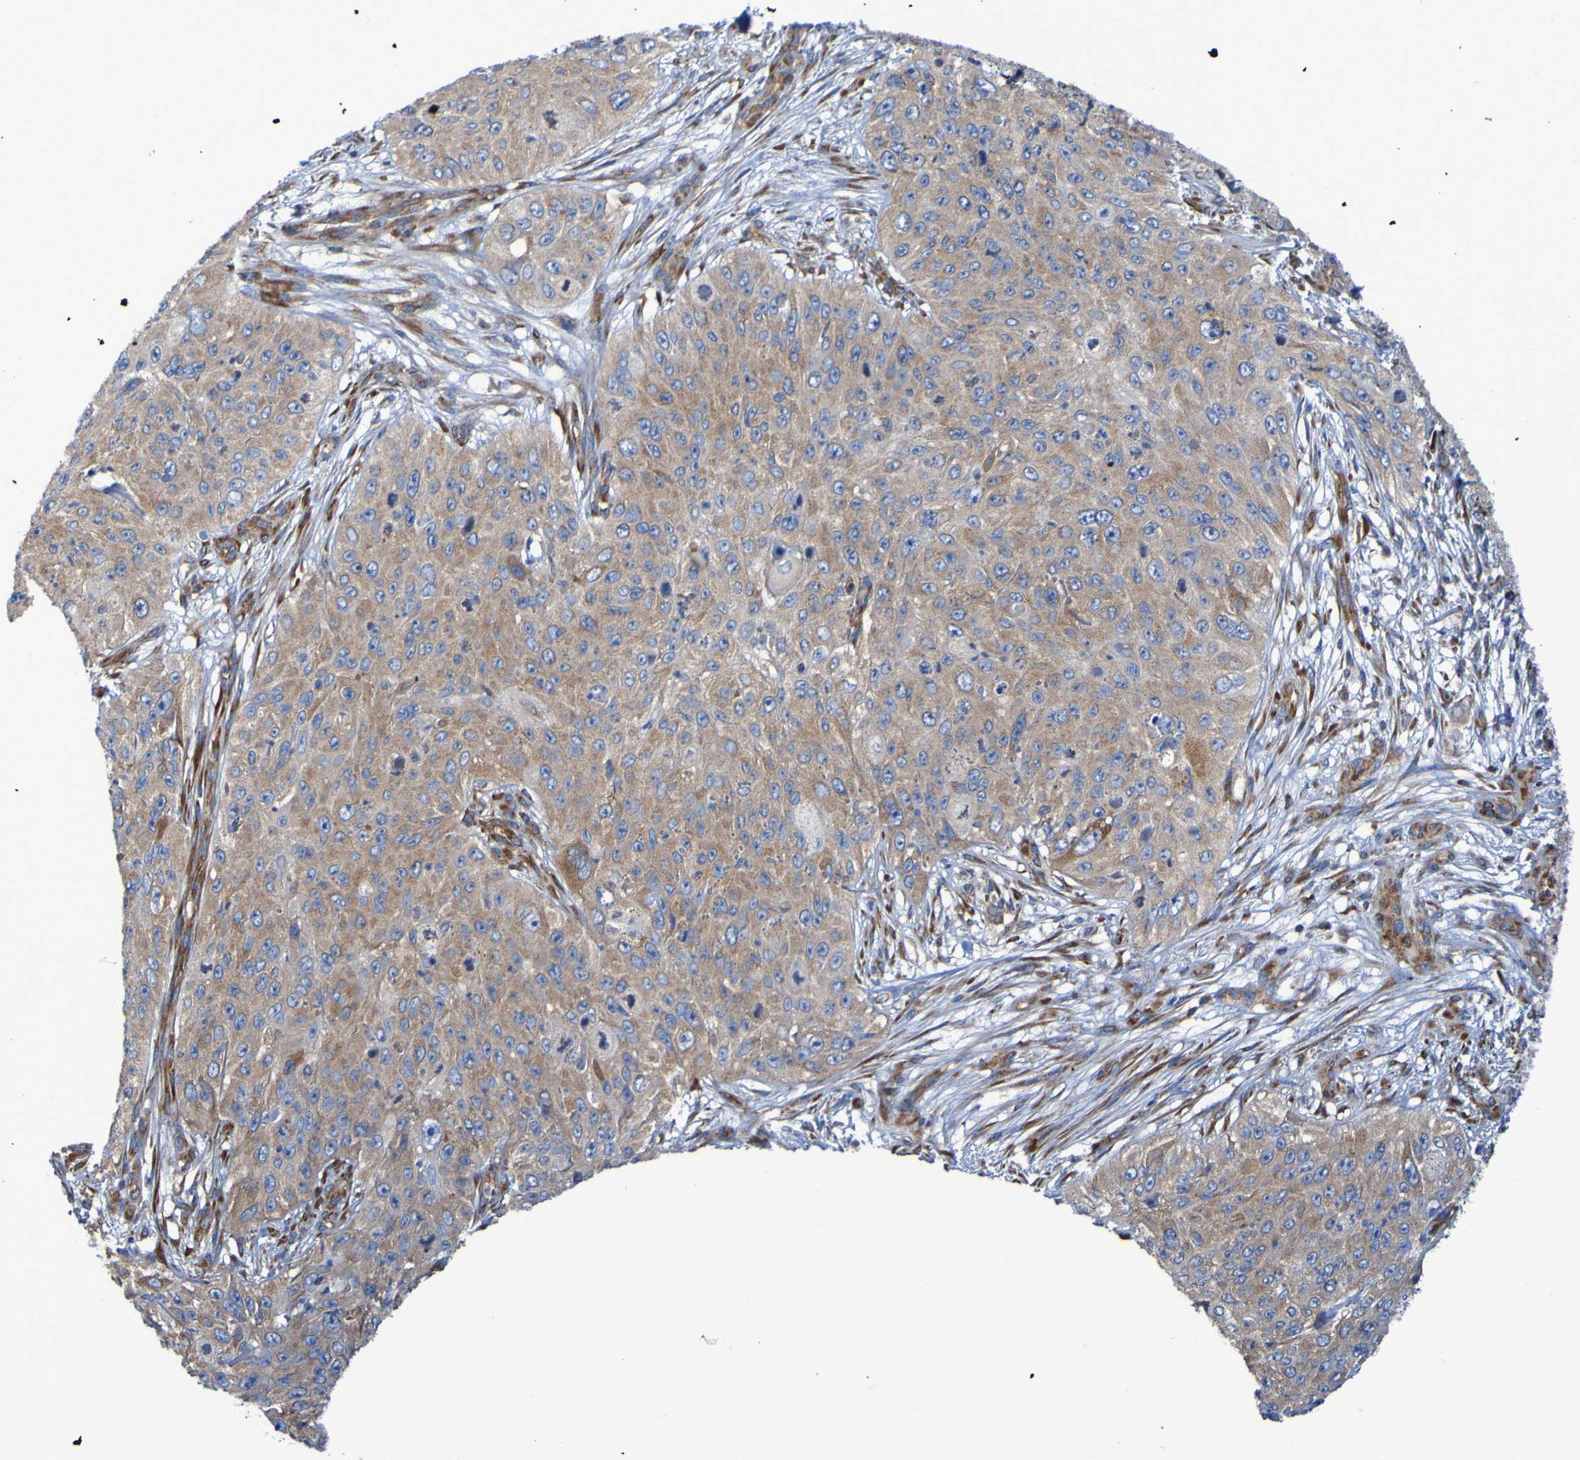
{"staining": {"intensity": "weak", "quantity": ">75%", "location": "cytoplasmic/membranous"}, "tissue": "skin cancer", "cell_type": "Tumor cells", "image_type": "cancer", "snomed": [{"axis": "morphology", "description": "Squamous cell carcinoma, NOS"}, {"axis": "topography", "description": "Skin"}], "caption": "Squamous cell carcinoma (skin) stained with immunohistochemistry displays weak cytoplasmic/membranous expression in approximately >75% of tumor cells. Ihc stains the protein in brown and the nuclei are stained blue.", "gene": "FKBP3", "patient": {"sex": "female", "age": 80}}